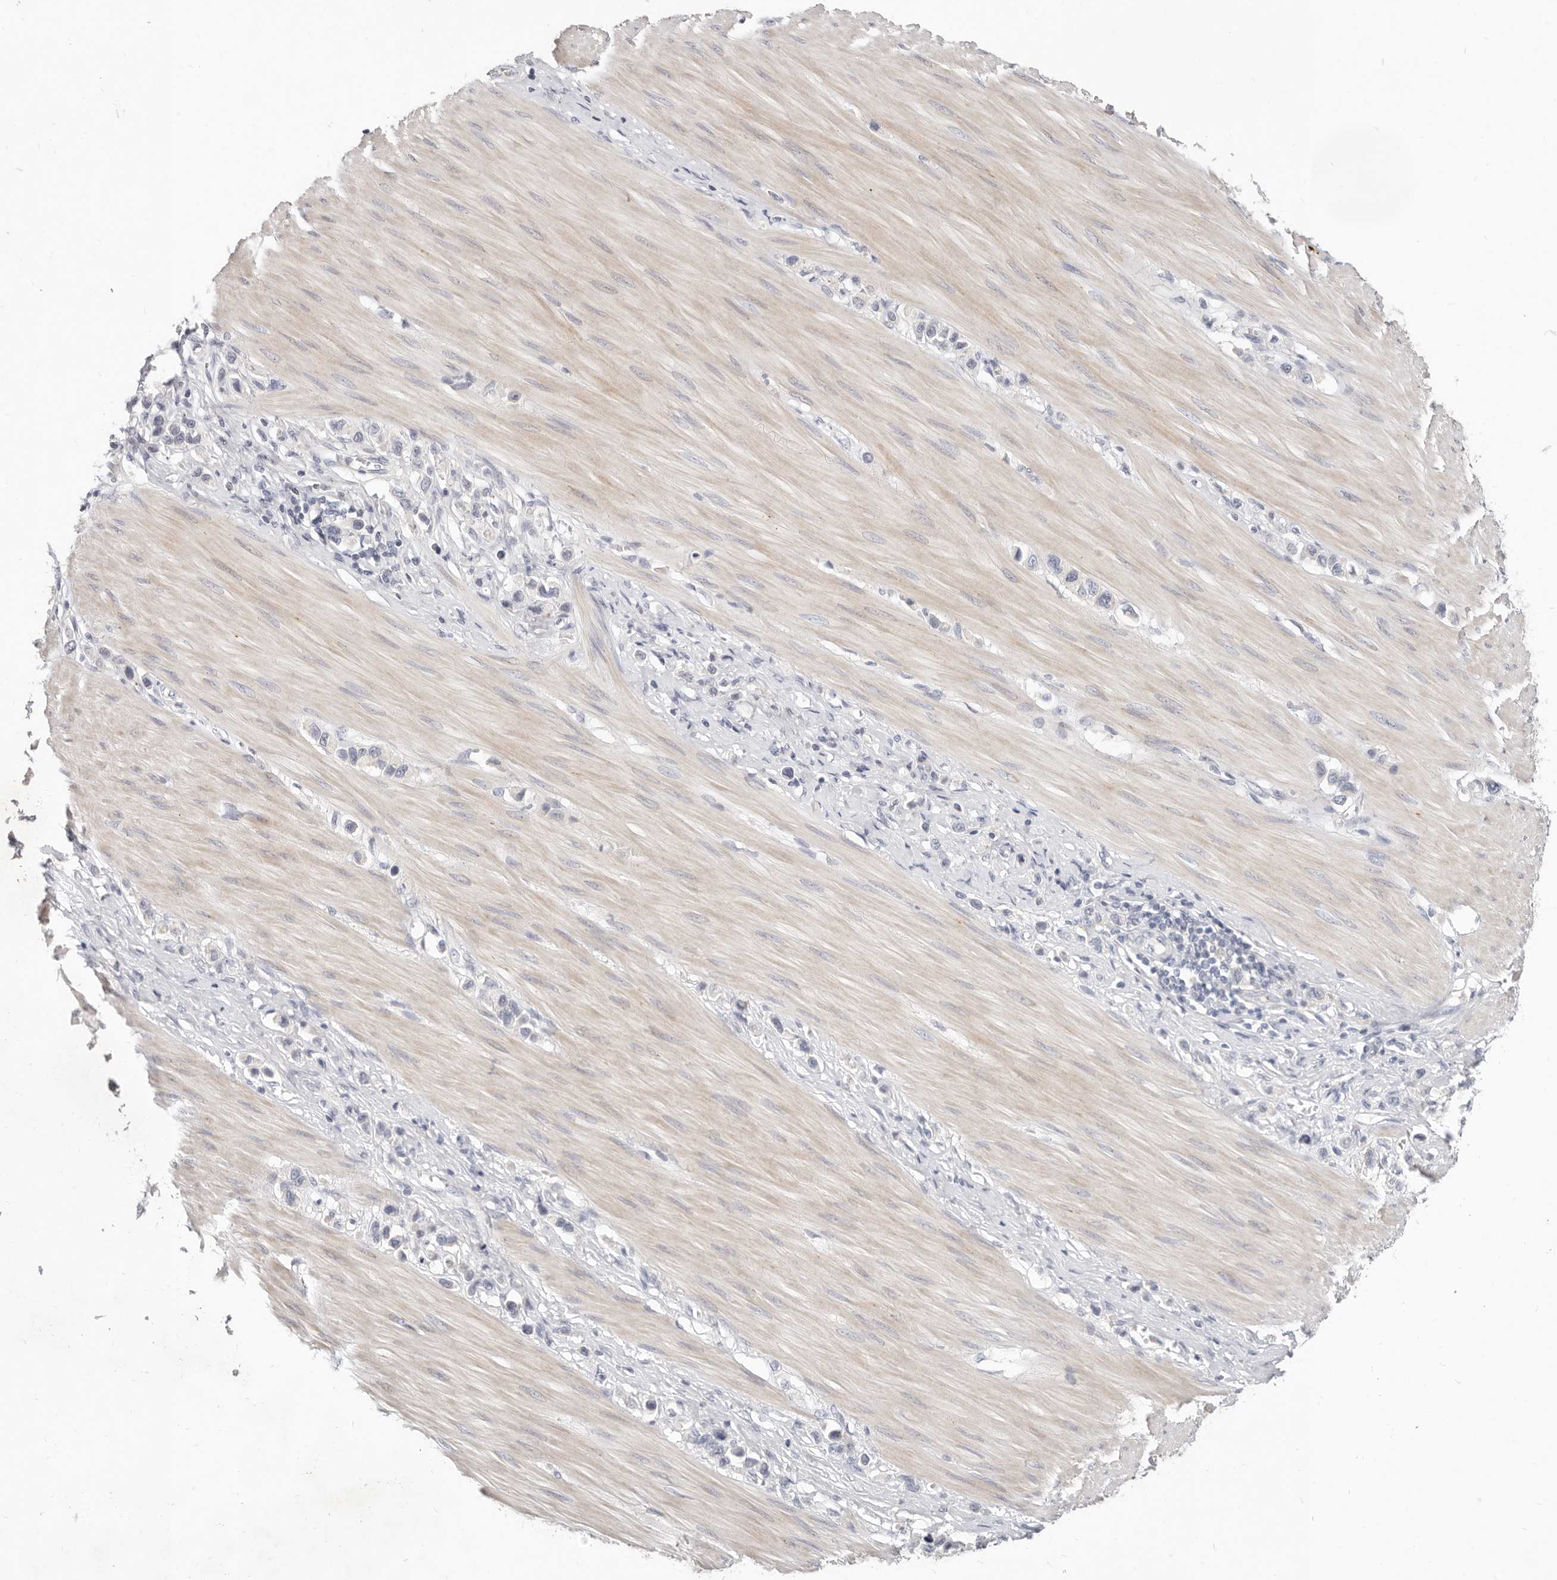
{"staining": {"intensity": "negative", "quantity": "none", "location": "none"}, "tissue": "stomach cancer", "cell_type": "Tumor cells", "image_type": "cancer", "snomed": [{"axis": "morphology", "description": "Adenocarcinoma, NOS"}, {"axis": "topography", "description": "Stomach"}], "caption": "This is an immunohistochemistry histopathology image of human adenocarcinoma (stomach). There is no staining in tumor cells.", "gene": "TMEM63B", "patient": {"sex": "female", "age": 65}}